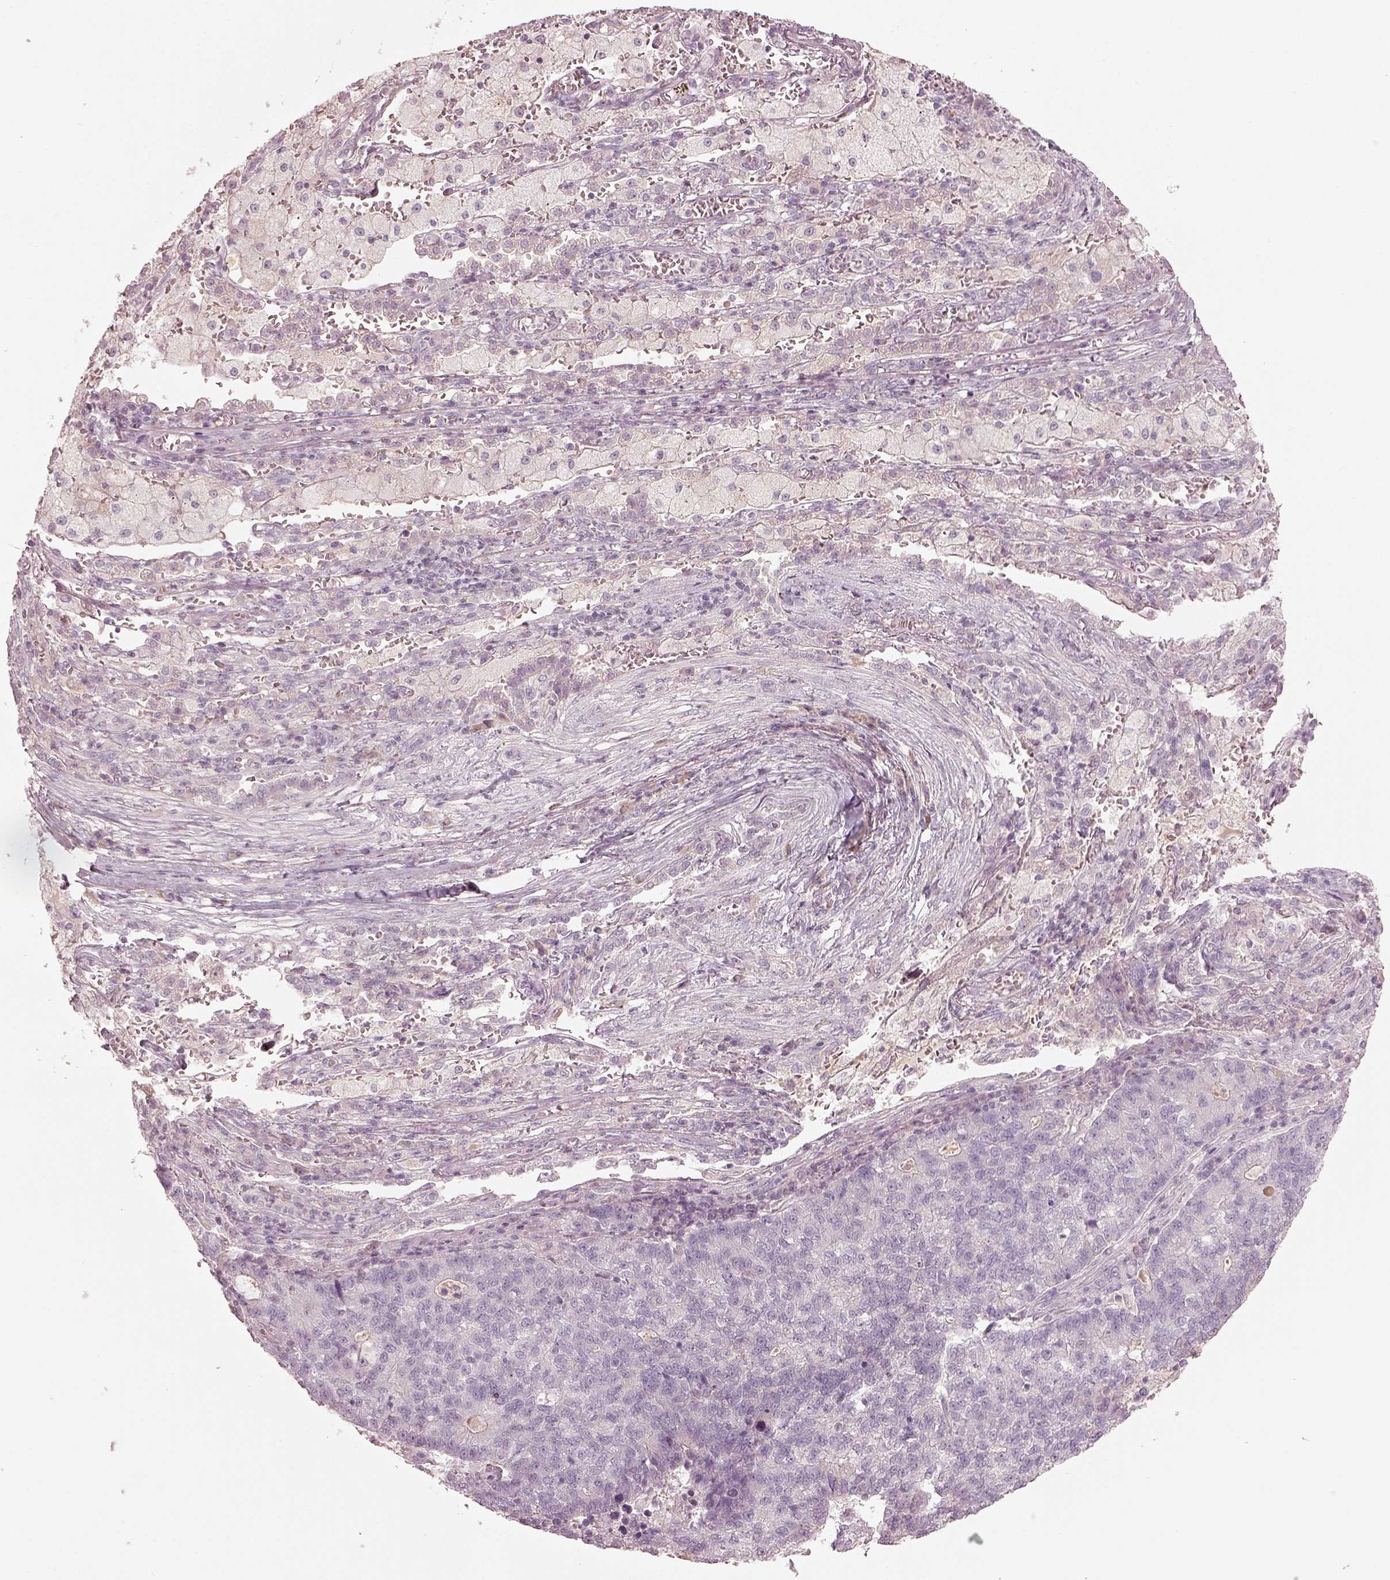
{"staining": {"intensity": "negative", "quantity": "none", "location": "none"}, "tissue": "lung cancer", "cell_type": "Tumor cells", "image_type": "cancer", "snomed": [{"axis": "morphology", "description": "Adenocarcinoma, NOS"}, {"axis": "topography", "description": "Lung"}], "caption": "DAB immunohistochemical staining of human lung cancer (adenocarcinoma) shows no significant expression in tumor cells.", "gene": "SPATA6L", "patient": {"sex": "male", "age": 57}}